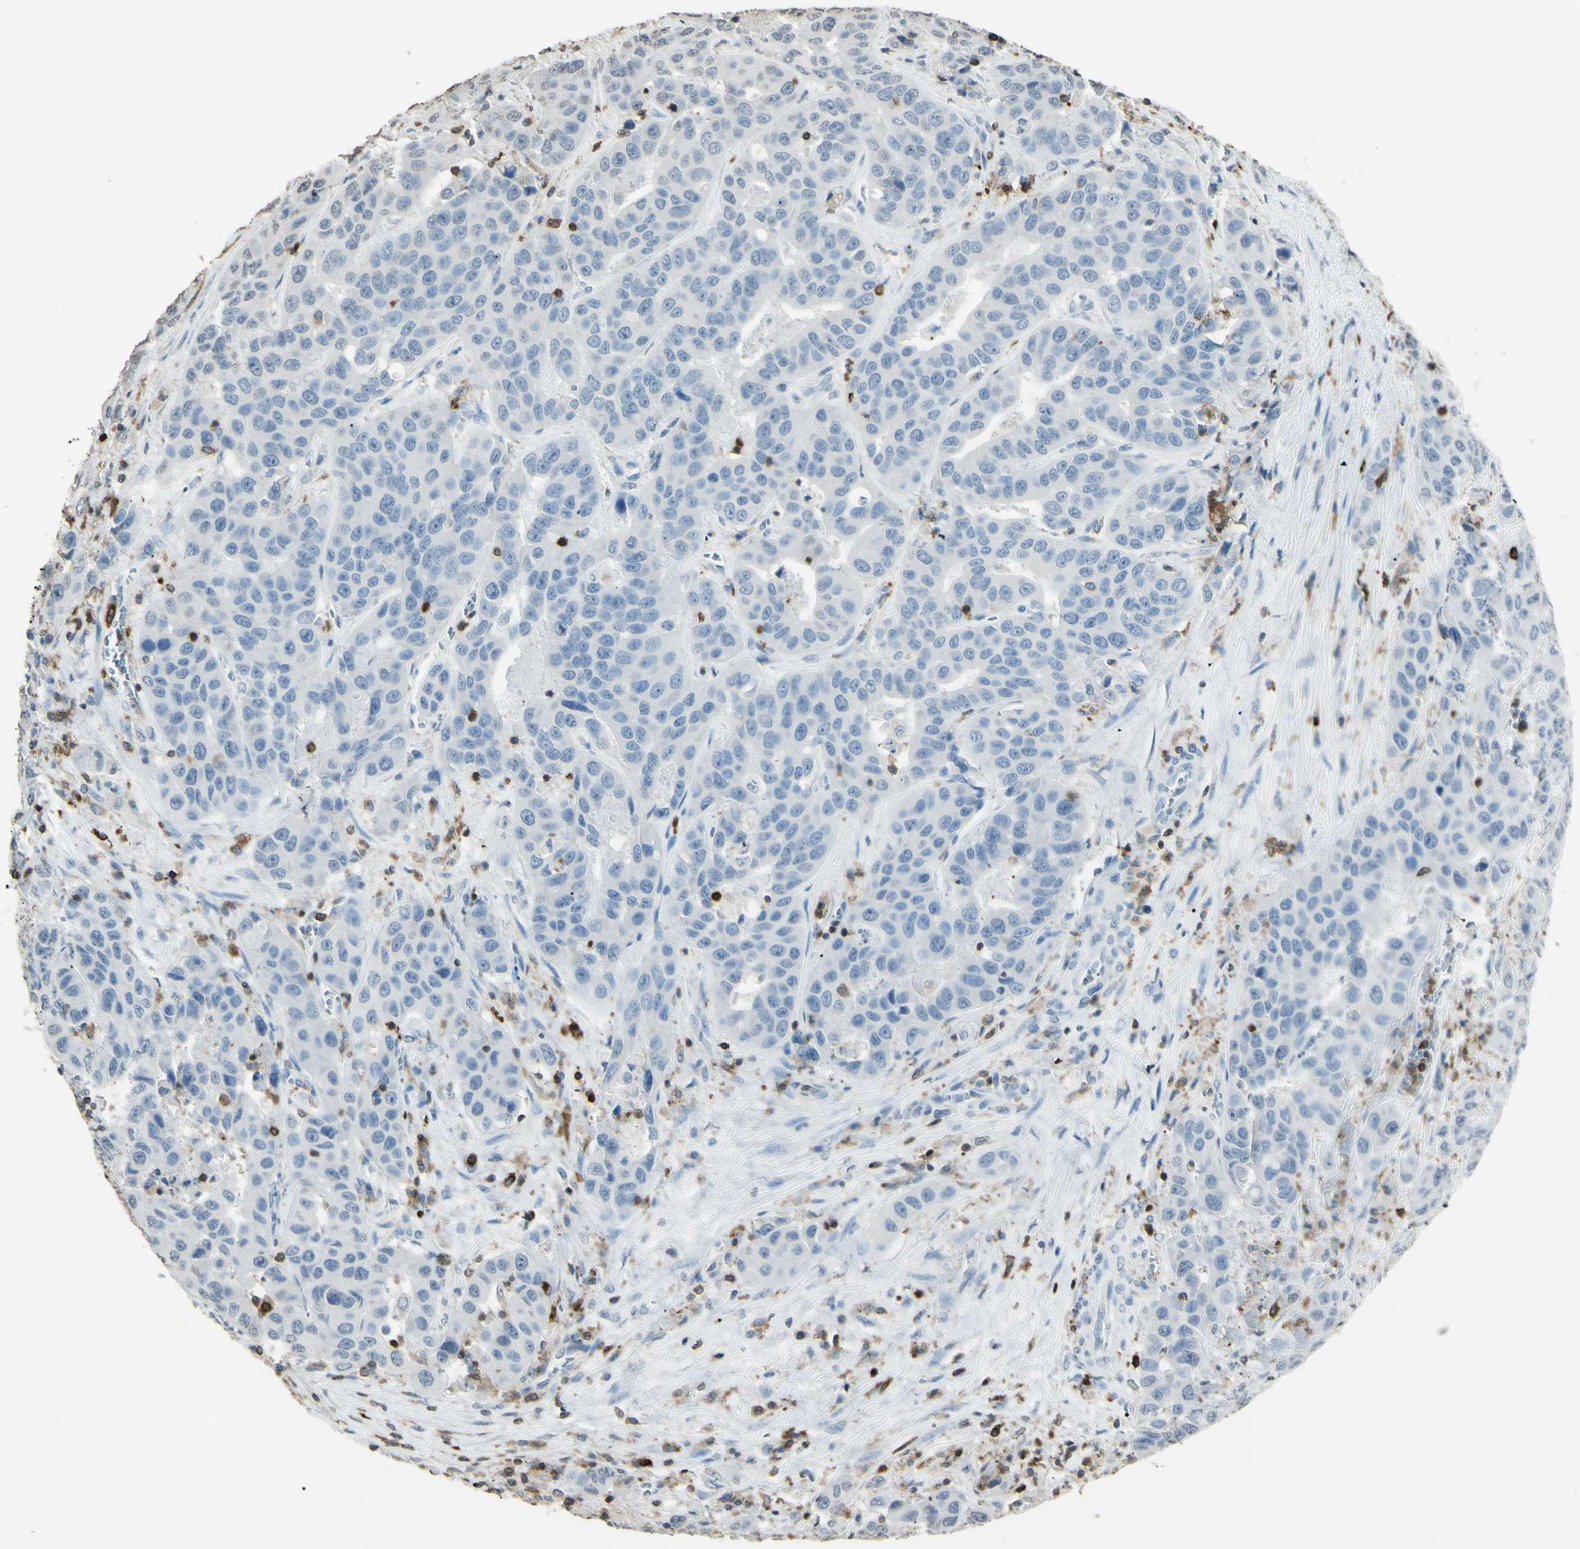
{"staining": {"intensity": "negative", "quantity": "none", "location": "none"}, "tissue": "liver cancer", "cell_type": "Tumor cells", "image_type": "cancer", "snomed": [{"axis": "morphology", "description": "Cholangiocarcinoma"}, {"axis": "topography", "description": "Liver"}], "caption": "This photomicrograph is of cholangiocarcinoma (liver) stained with immunohistochemistry to label a protein in brown with the nuclei are counter-stained blue. There is no staining in tumor cells.", "gene": "PSTPIP1", "patient": {"sex": "female", "age": 52}}